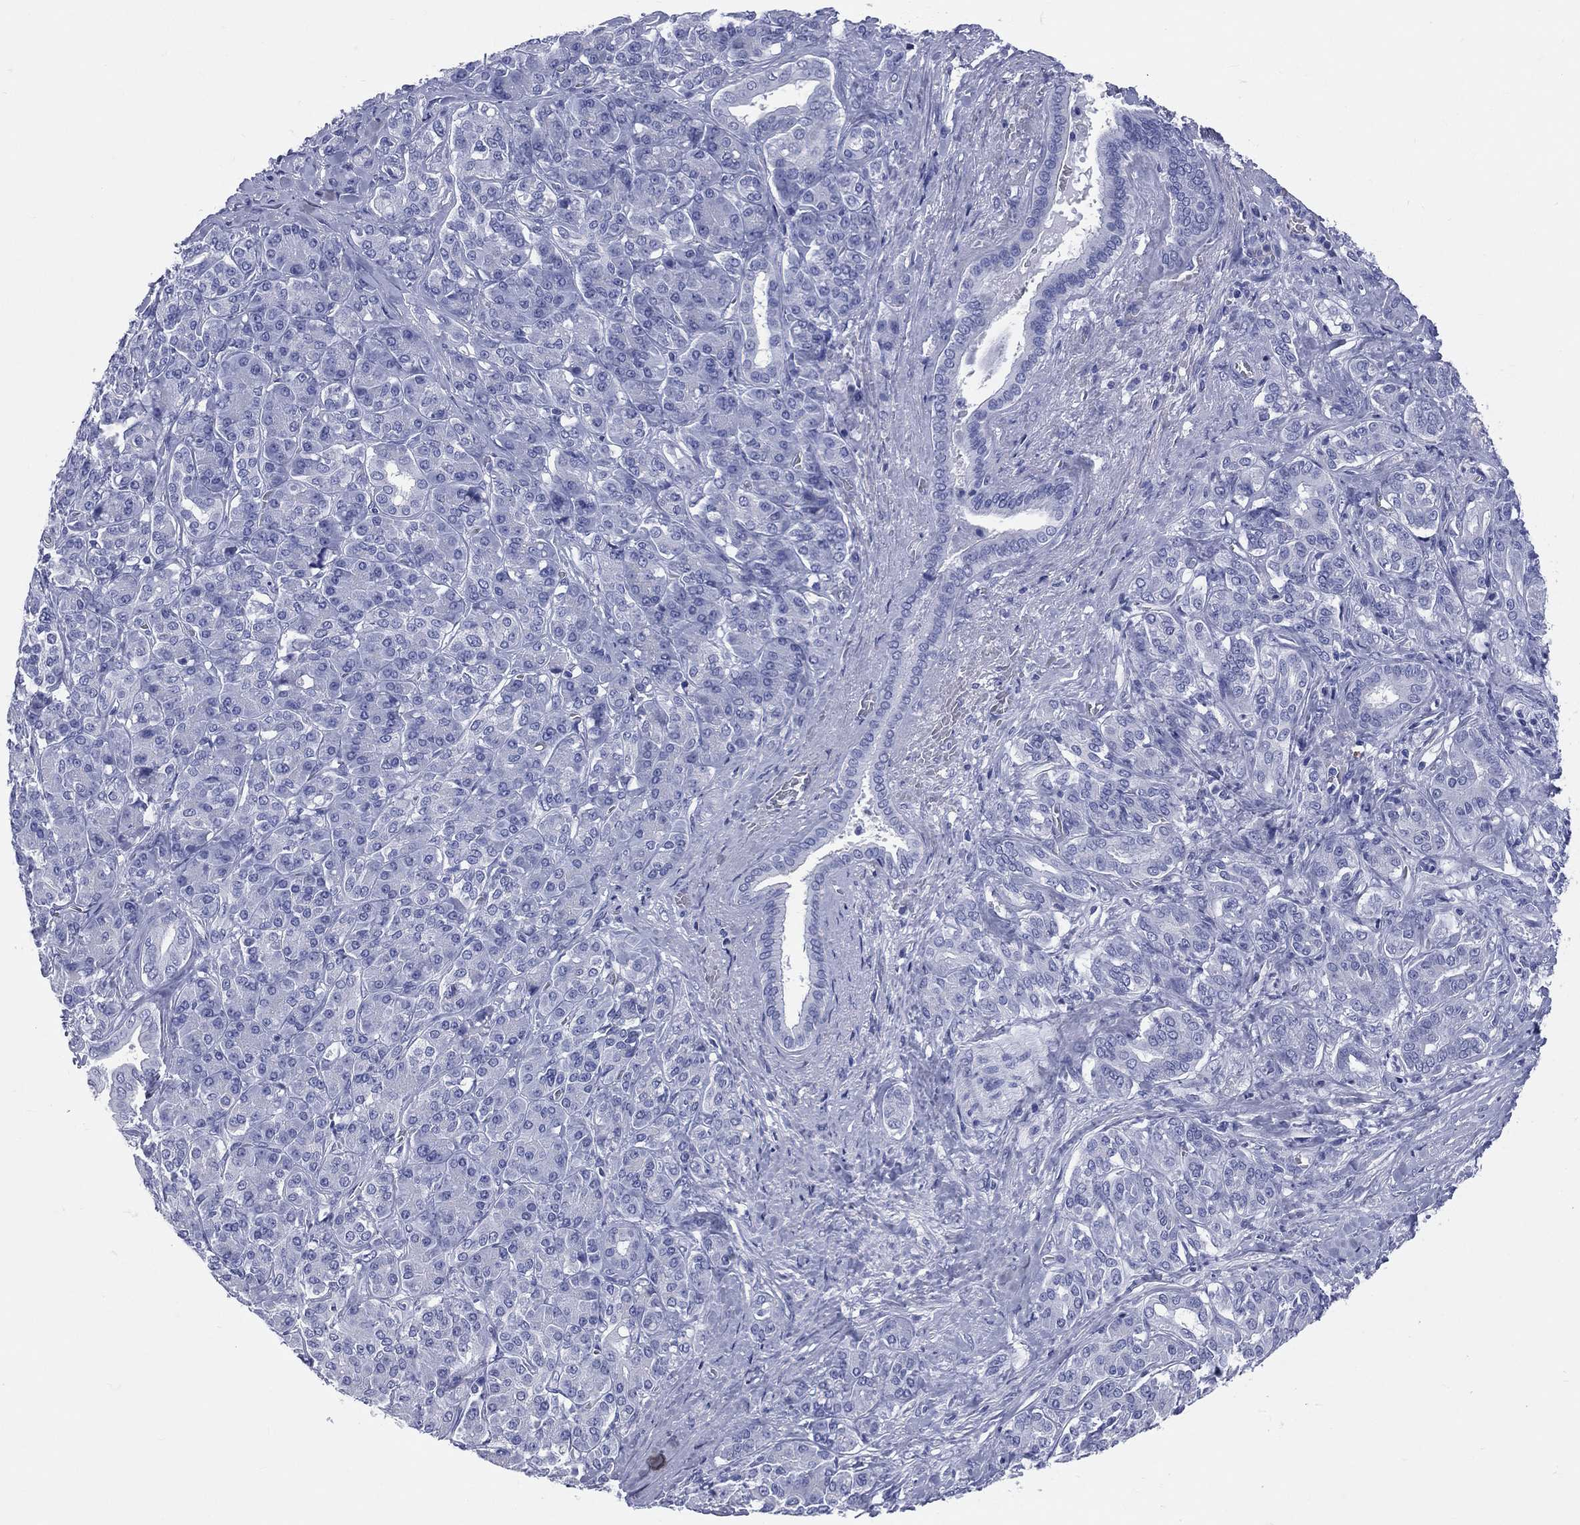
{"staining": {"intensity": "negative", "quantity": "none", "location": "none"}, "tissue": "pancreatic cancer", "cell_type": "Tumor cells", "image_type": "cancer", "snomed": [{"axis": "morphology", "description": "Normal tissue, NOS"}, {"axis": "morphology", "description": "Inflammation, NOS"}, {"axis": "morphology", "description": "Adenocarcinoma, NOS"}, {"axis": "topography", "description": "Pancreas"}], "caption": "Immunohistochemistry (IHC) of pancreatic cancer displays no positivity in tumor cells.", "gene": "CYLC1", "patient": {"sex": "male", "age": 57}}